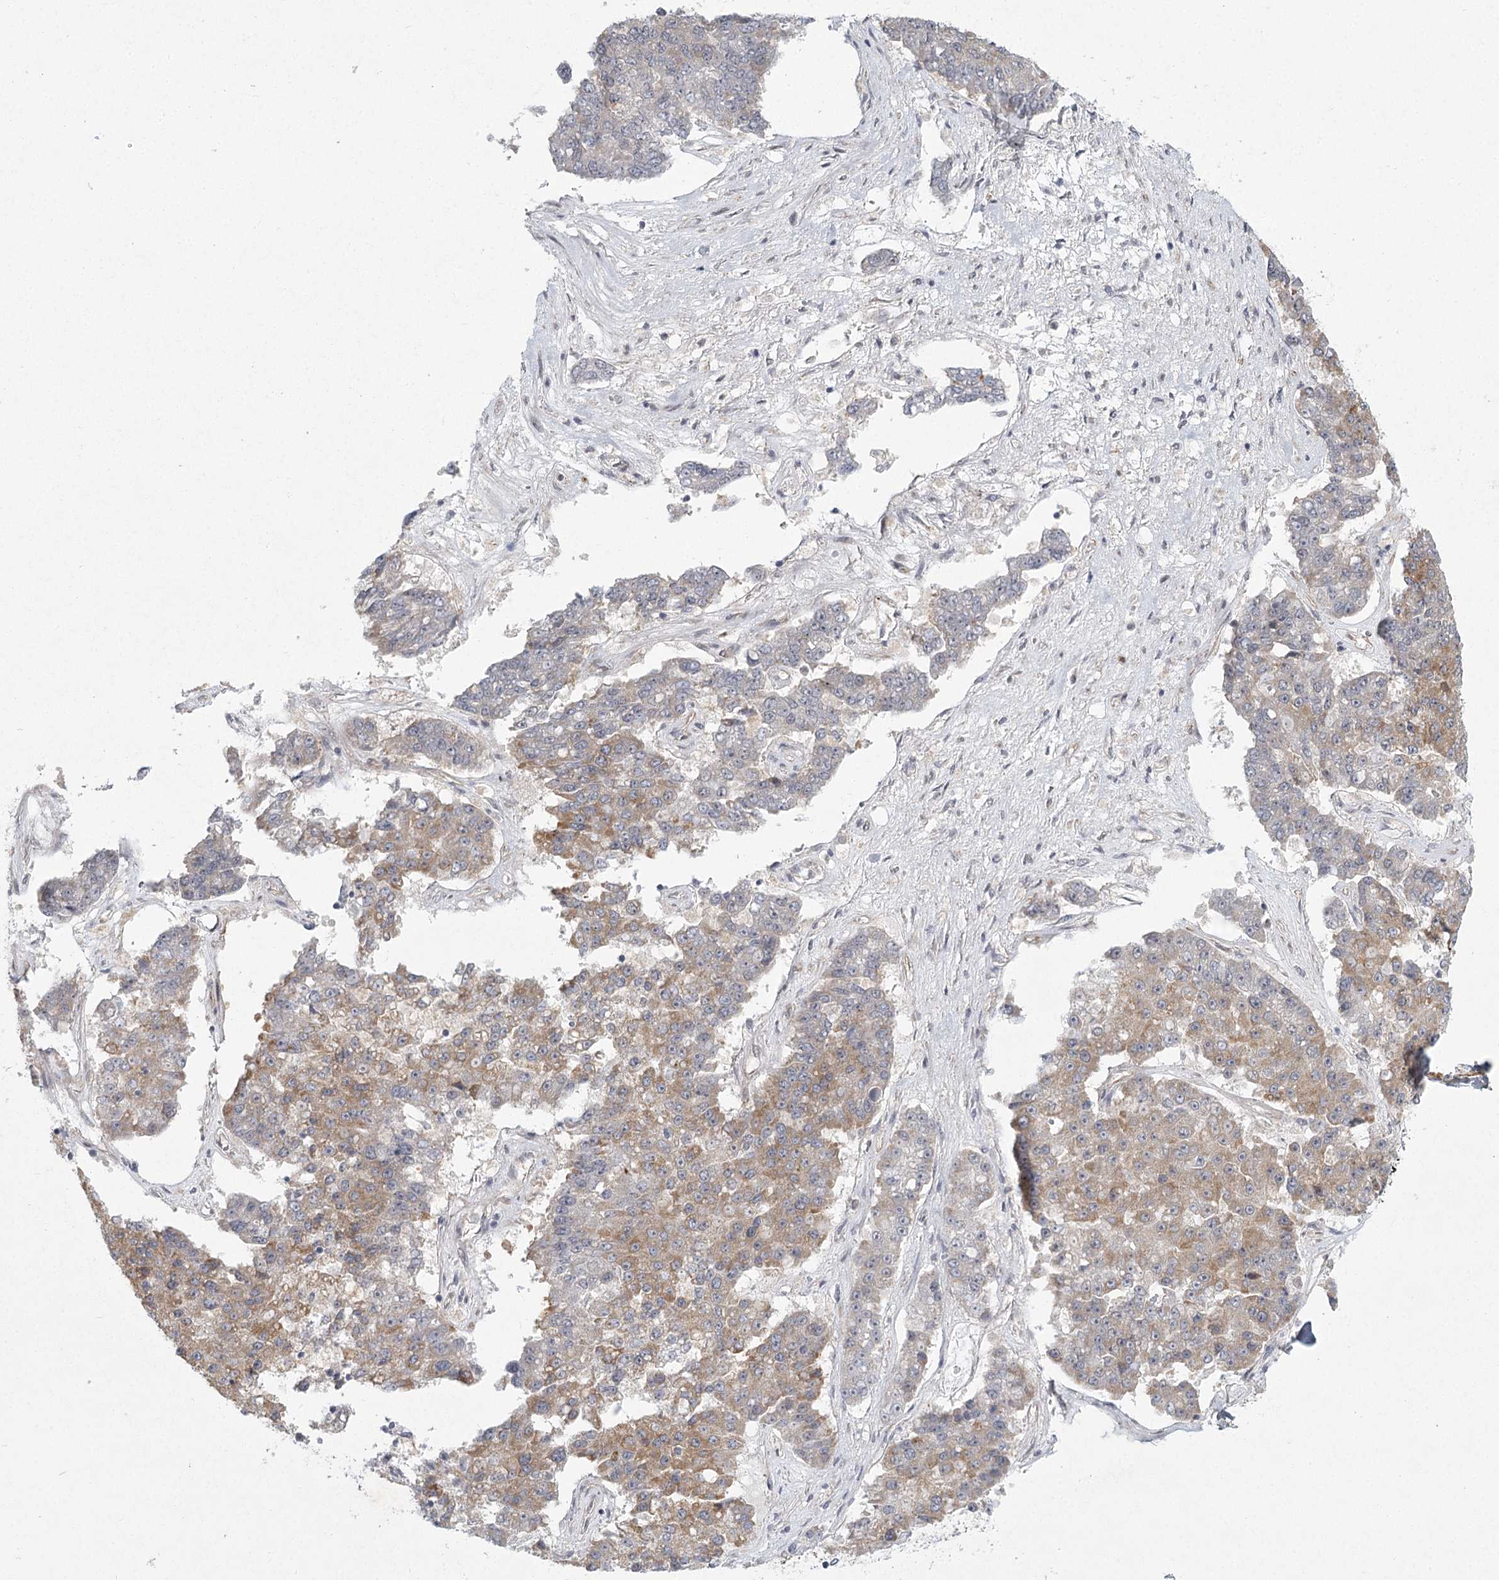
{"staining": {"intensity": "moderate", "quantity": "25%-75%", "location": "cytoplasmic/membranous"}, "tissue": "pancreatic cancer", "cell_type": "Tumor cells", "image_type": "cancer", "snomed": [{"axis": "morphology", "description": "Adenocarcinoma, NOS"}, {"axis": "topography", "description": "Pancreas"}], "caption": "There is medium levels of moderate cytoplasmic/membranous expression in tumor cells of pancreatic adenocarcinoma, as demonstrated by immunohistochemical staining (brown color).", "gene": "MEPE", "patient": {"sex": "male", "age": 50}}